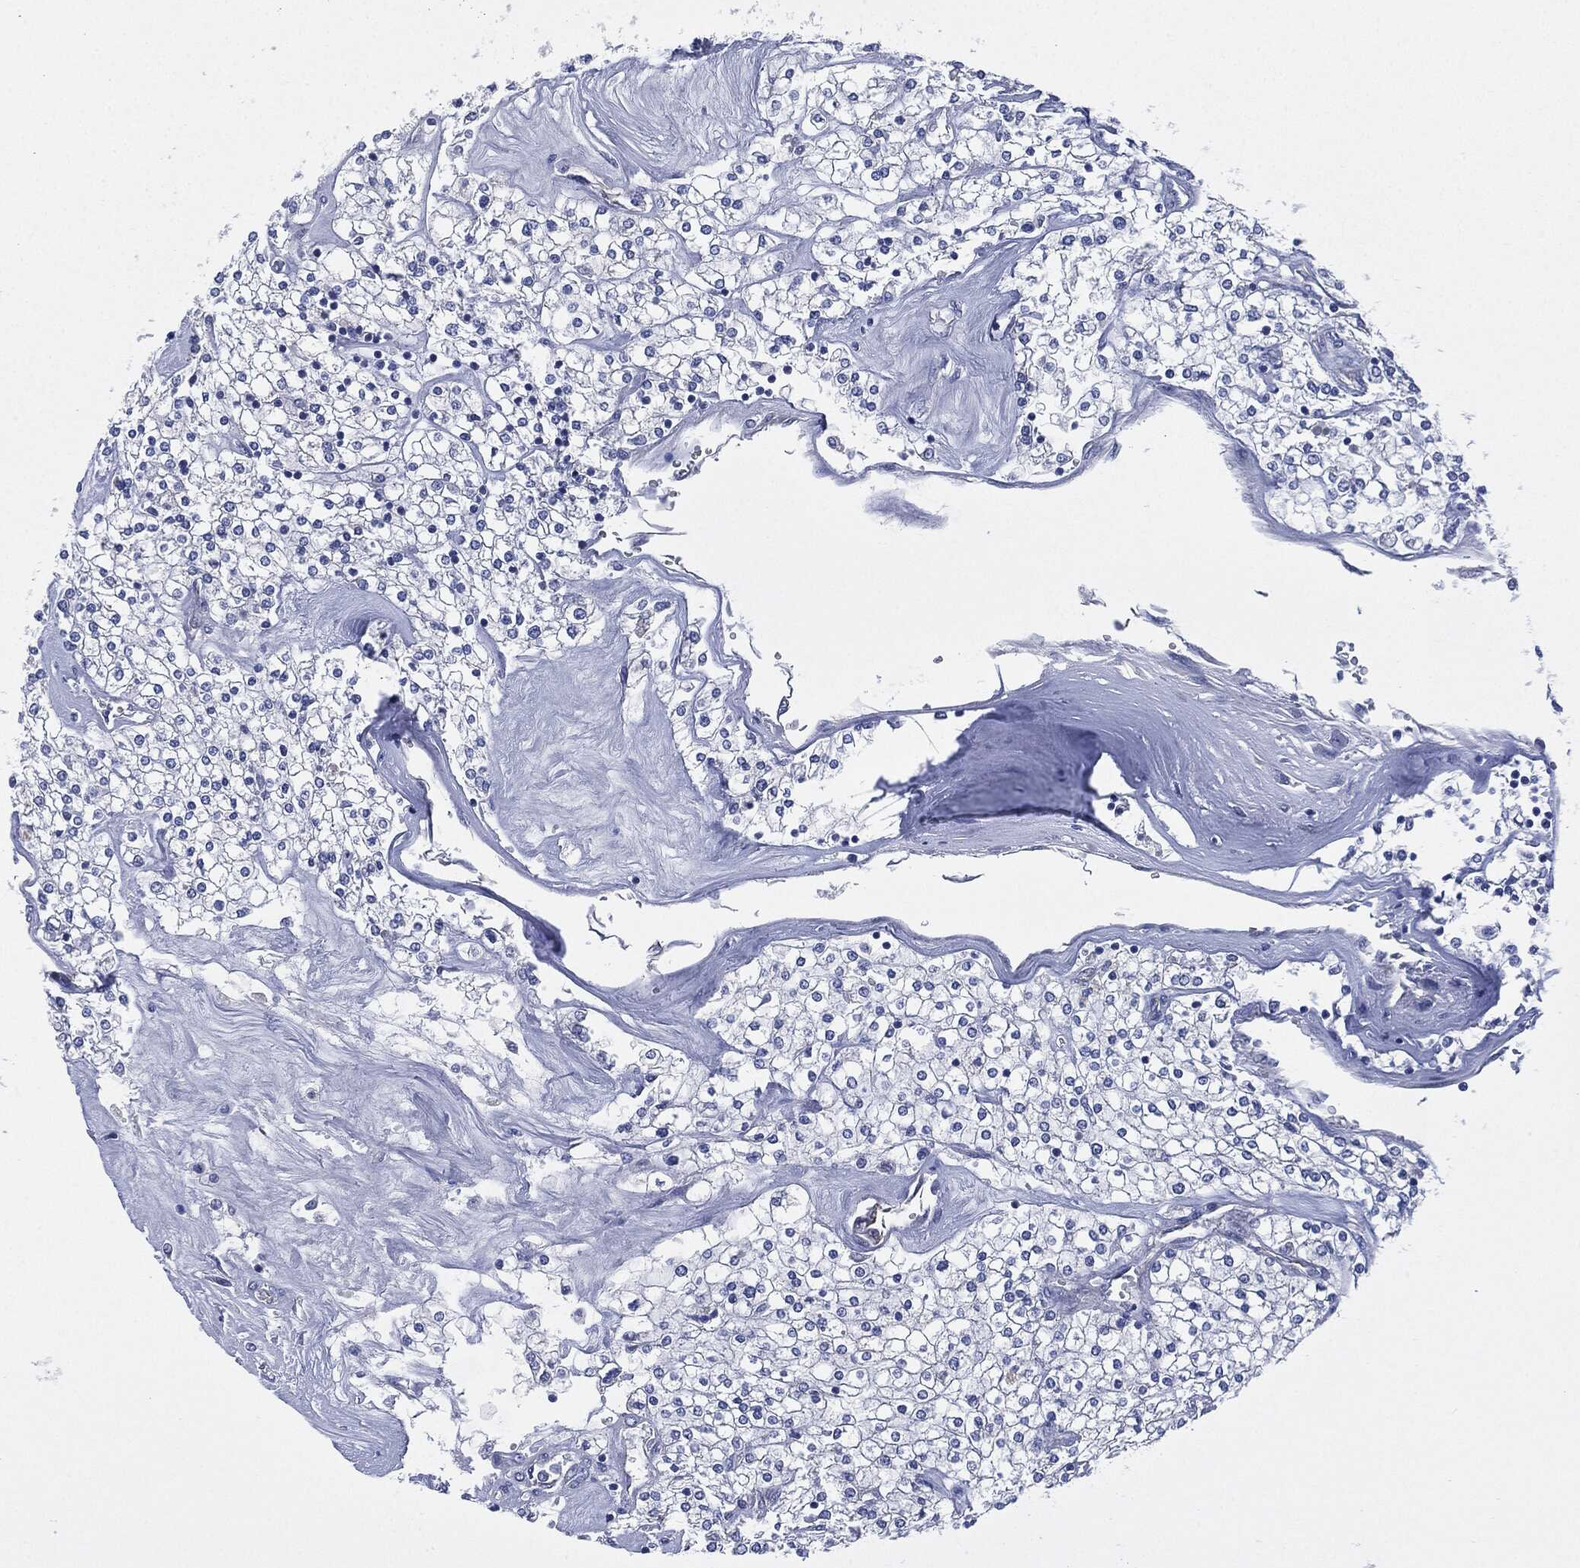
{"staining": {"intensity": "strong", "quantity": "<25%", "location": "cytoplasmic/membranous"}, "tissue": "renal cancer", "cell_type": "Tumor cells", "image_type": "cancer", "snomed": [{"axis": "morphology", "description": "Adenocarcinoma, NOS"}, {"axis": "topography", "description": "Kidney"}], "caption": "Protein positivity by IHC demonstrates strong cytoplasmic/membranous staining in approximately <25% of tumor cells in renal adenocarcinoma. The staining was performed using DAB (3,3'-diaminobenzidine) to visualize the protein expression in brown, while the nuclei were stained in blue with hematoxylin (Magnification: 20x).", "gene": "SHROOM2", "patient": {"sex": "male", "age": 80}}